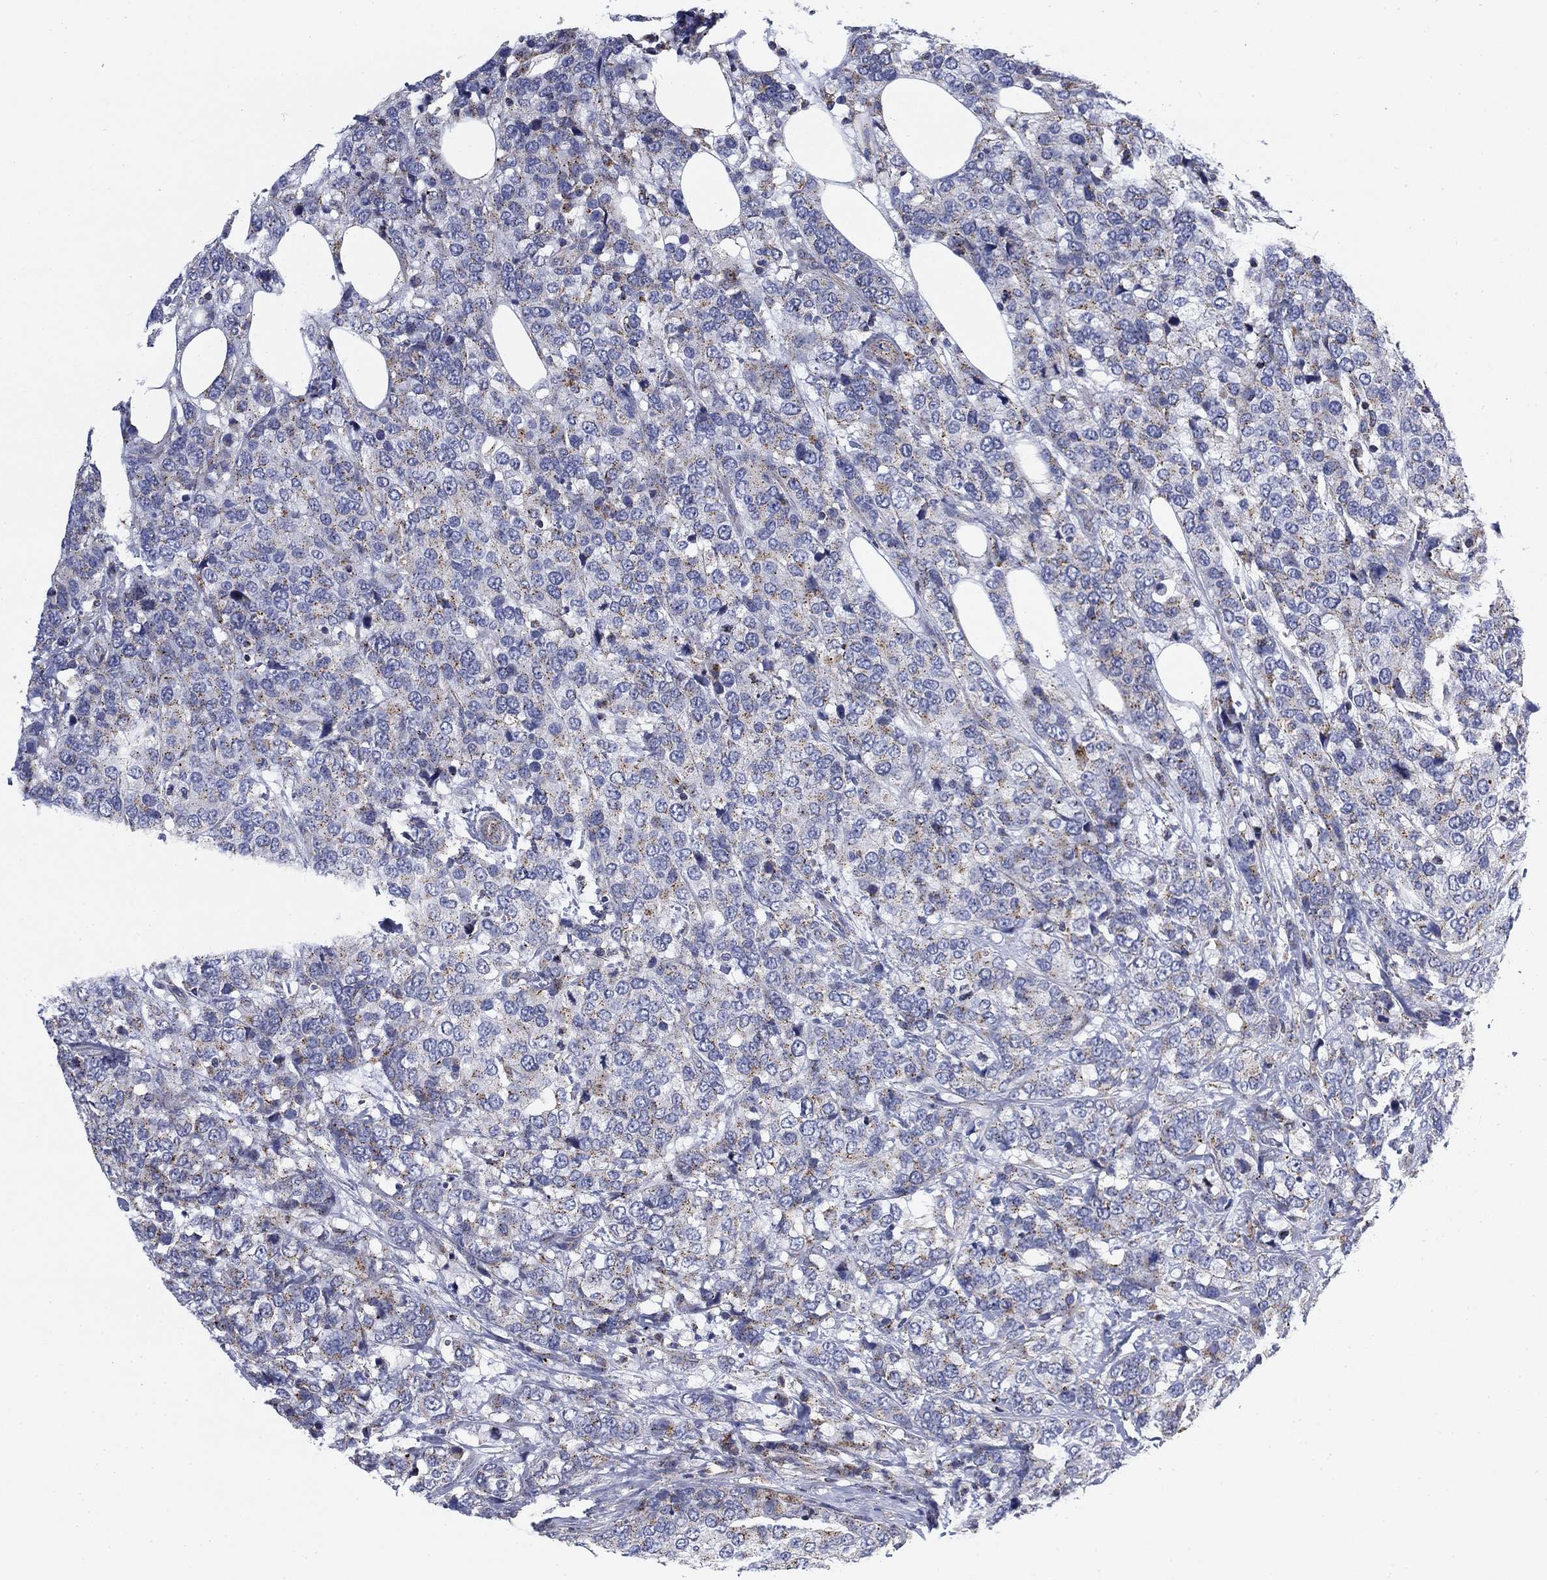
{"staining": {"intensity": "weak", "quantity": "<25%", "location": "cytoplasmic/membranous"}, "tissue": "breast cancer", "cell_type": "Tumor cells", "image_type": "cancer", "snomed": [{"axis": "morphology", "description": "Lobular carcinoma"}, {"axis": "topography", "description": "Breast"}], "caption": "High magnification brightfield microscopy of breast cancer stained with DAB (brown) and counterstained with hematoxylin (blue): tumor cells show no significant staining.", "gene": "NACAD", "patient": {"sex": "female", "age": 59}}